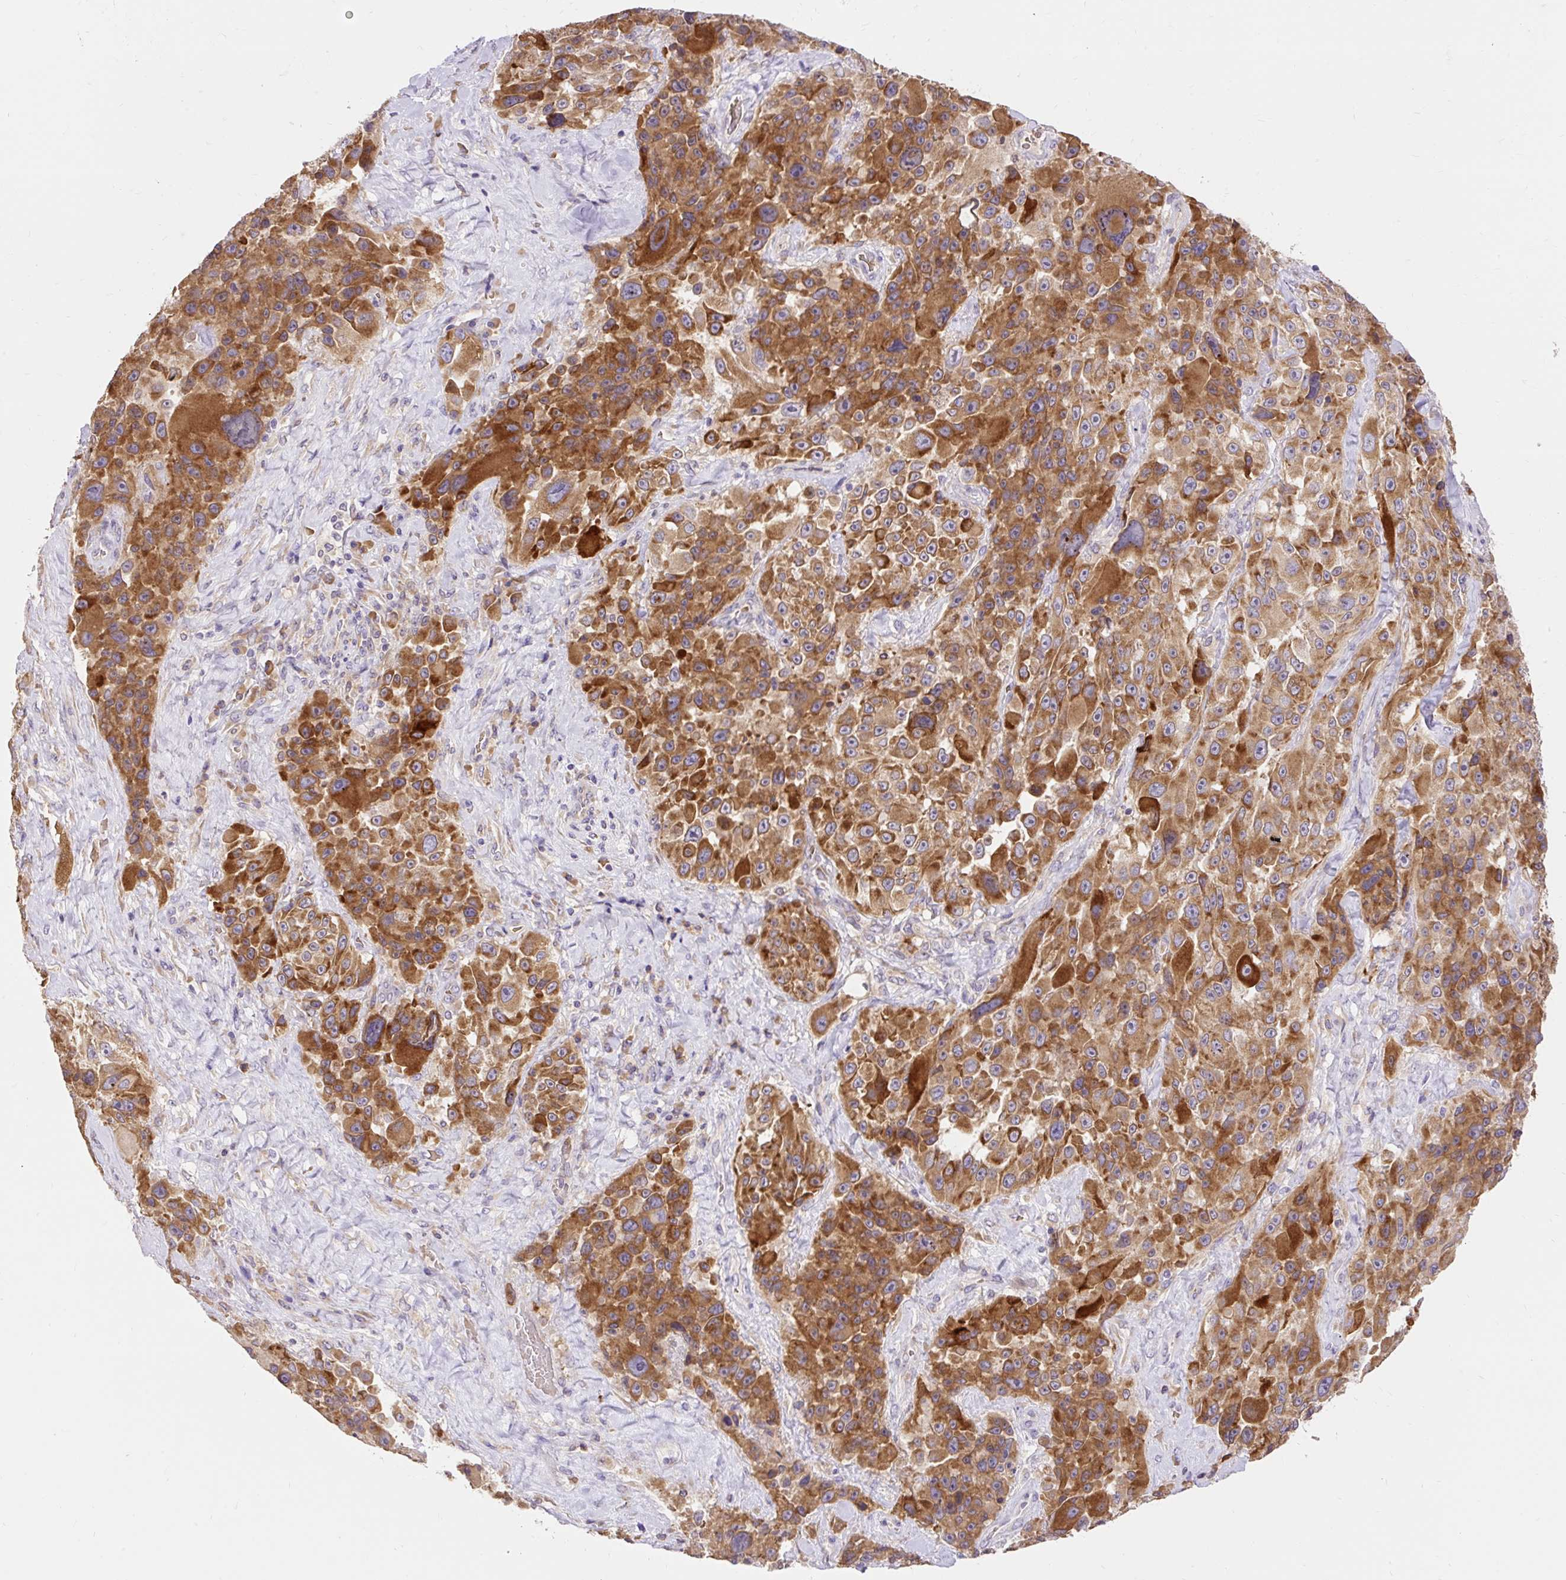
{"staining": {"intensity": "moderate", "quantity": ">75%", "location": "cytoplasmic/membranous"}, "tissue": "melanoma", "cell_type": "Tumor cells", "image_type": "cancer", "snomed": [{"axis": "morphology", "description": "Malignant melanoma, Metastatic site"}, {"axis": "topography", "description": "Lymph node"}], "caption": "Melanoma was stained to show a protein in brown. There is medium levels of moderate cytoplasmic/membranous positivity in about >75% of tumor cells. (DAB (3,3'-diaminobenzidine) = brown stain, brightfield microscopy at high magnification).", "gene": "SEC63", "patient": {"sex": "male", "age": 62}}